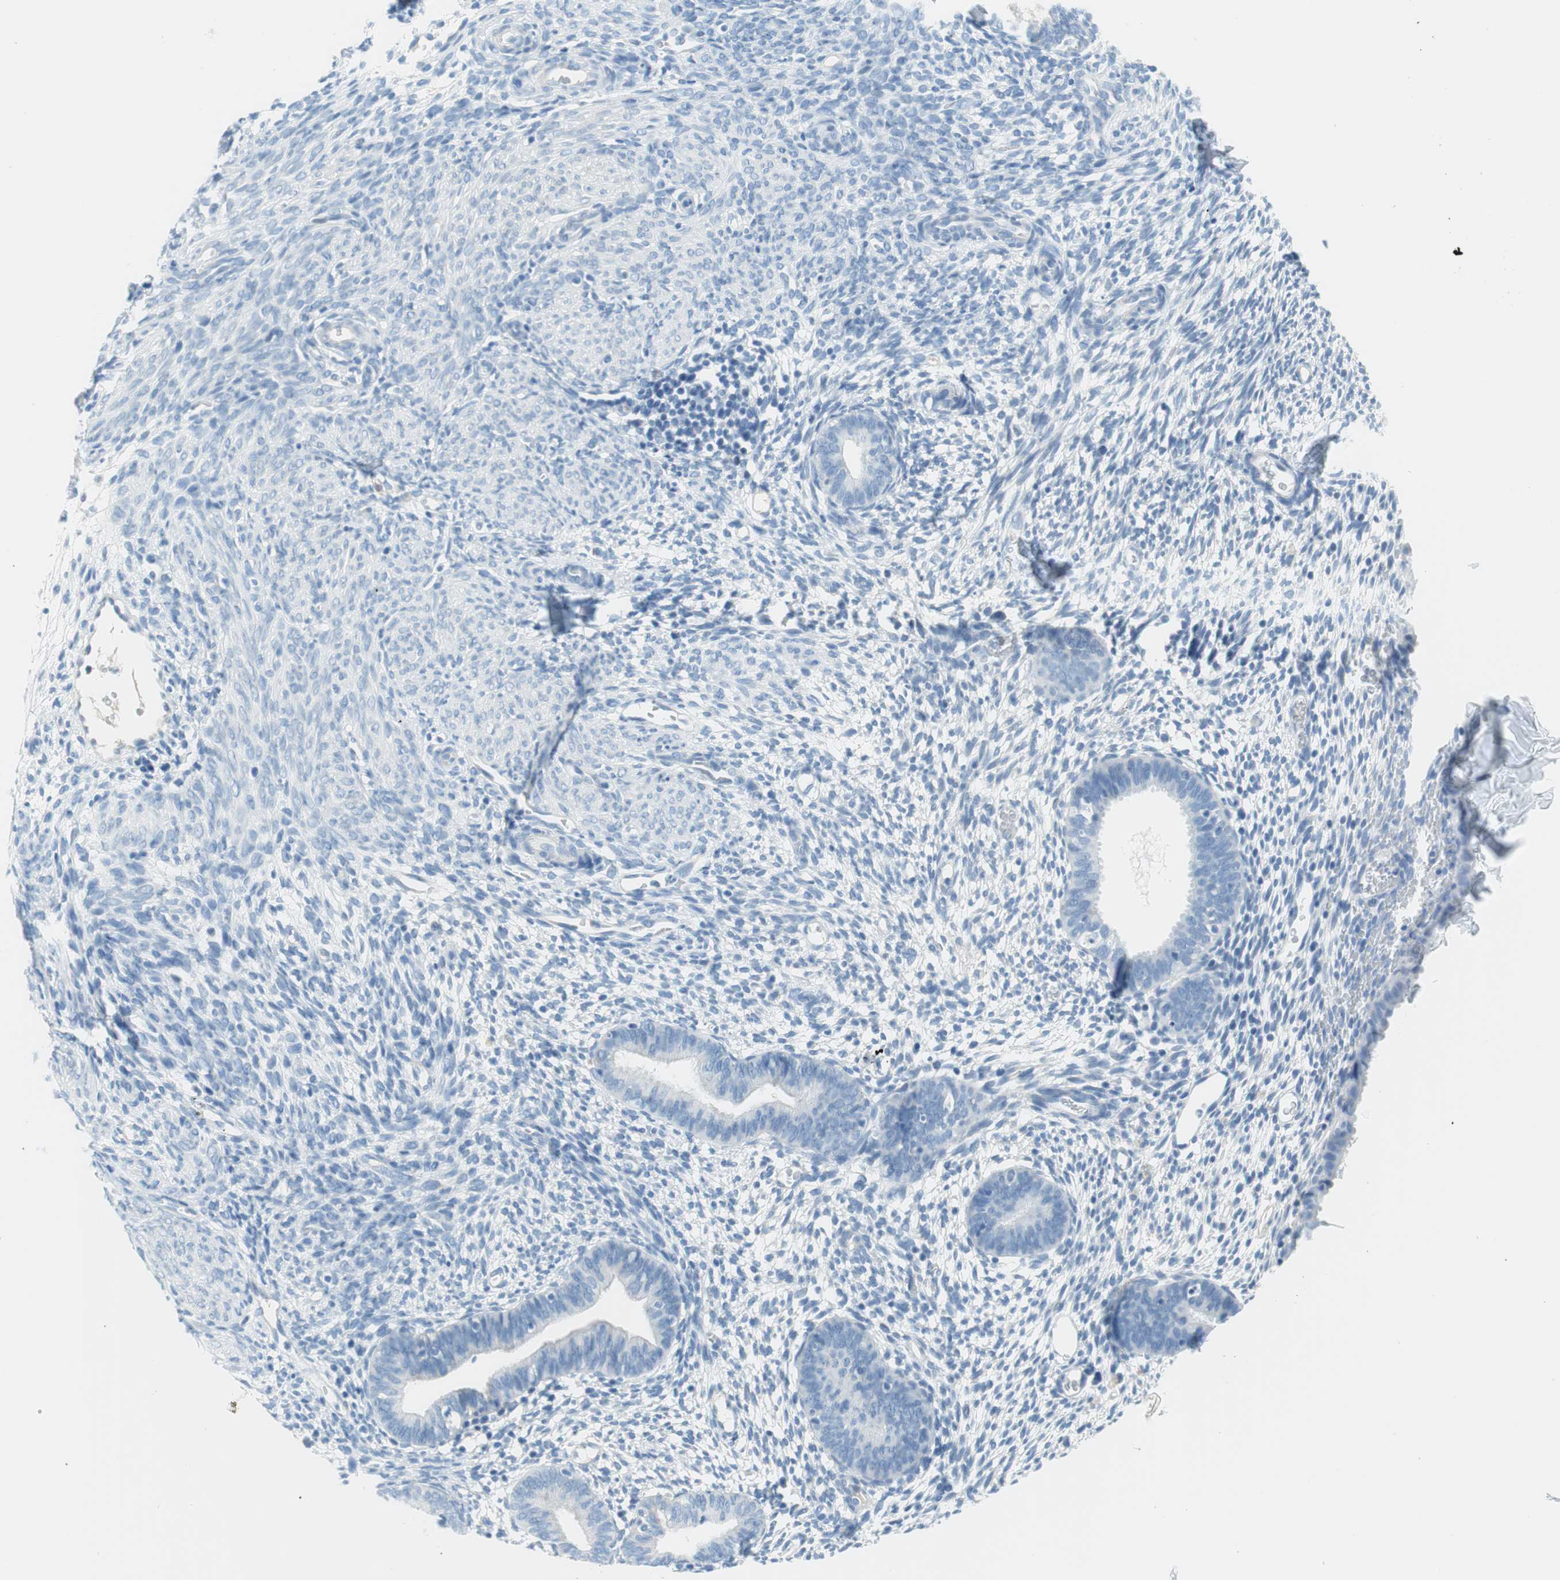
{"staining": {"intensity": "negative", "quantity": "none", "location": "none"}, "tissue": "endometrium", "cell_type": "Cells in endometrial stroma", "image_type": "normal", "snomed": [{"axis": "morphology", "description": "Normal tissue, NOS"}, {"axis": "morphology", "description": "Atrophy, NOS"}, {"axis": "topography", "description": "Uterus"}, {"axis": "topography", "description": "Endometrium"}], "caption": "This is an immunohistochemistry photomicrograph of unremarkable endometrium. There is no positivity in cells in endometrial stroma.", "gene": "MYH1", "patient": {"sex": "female", "age": 68}}